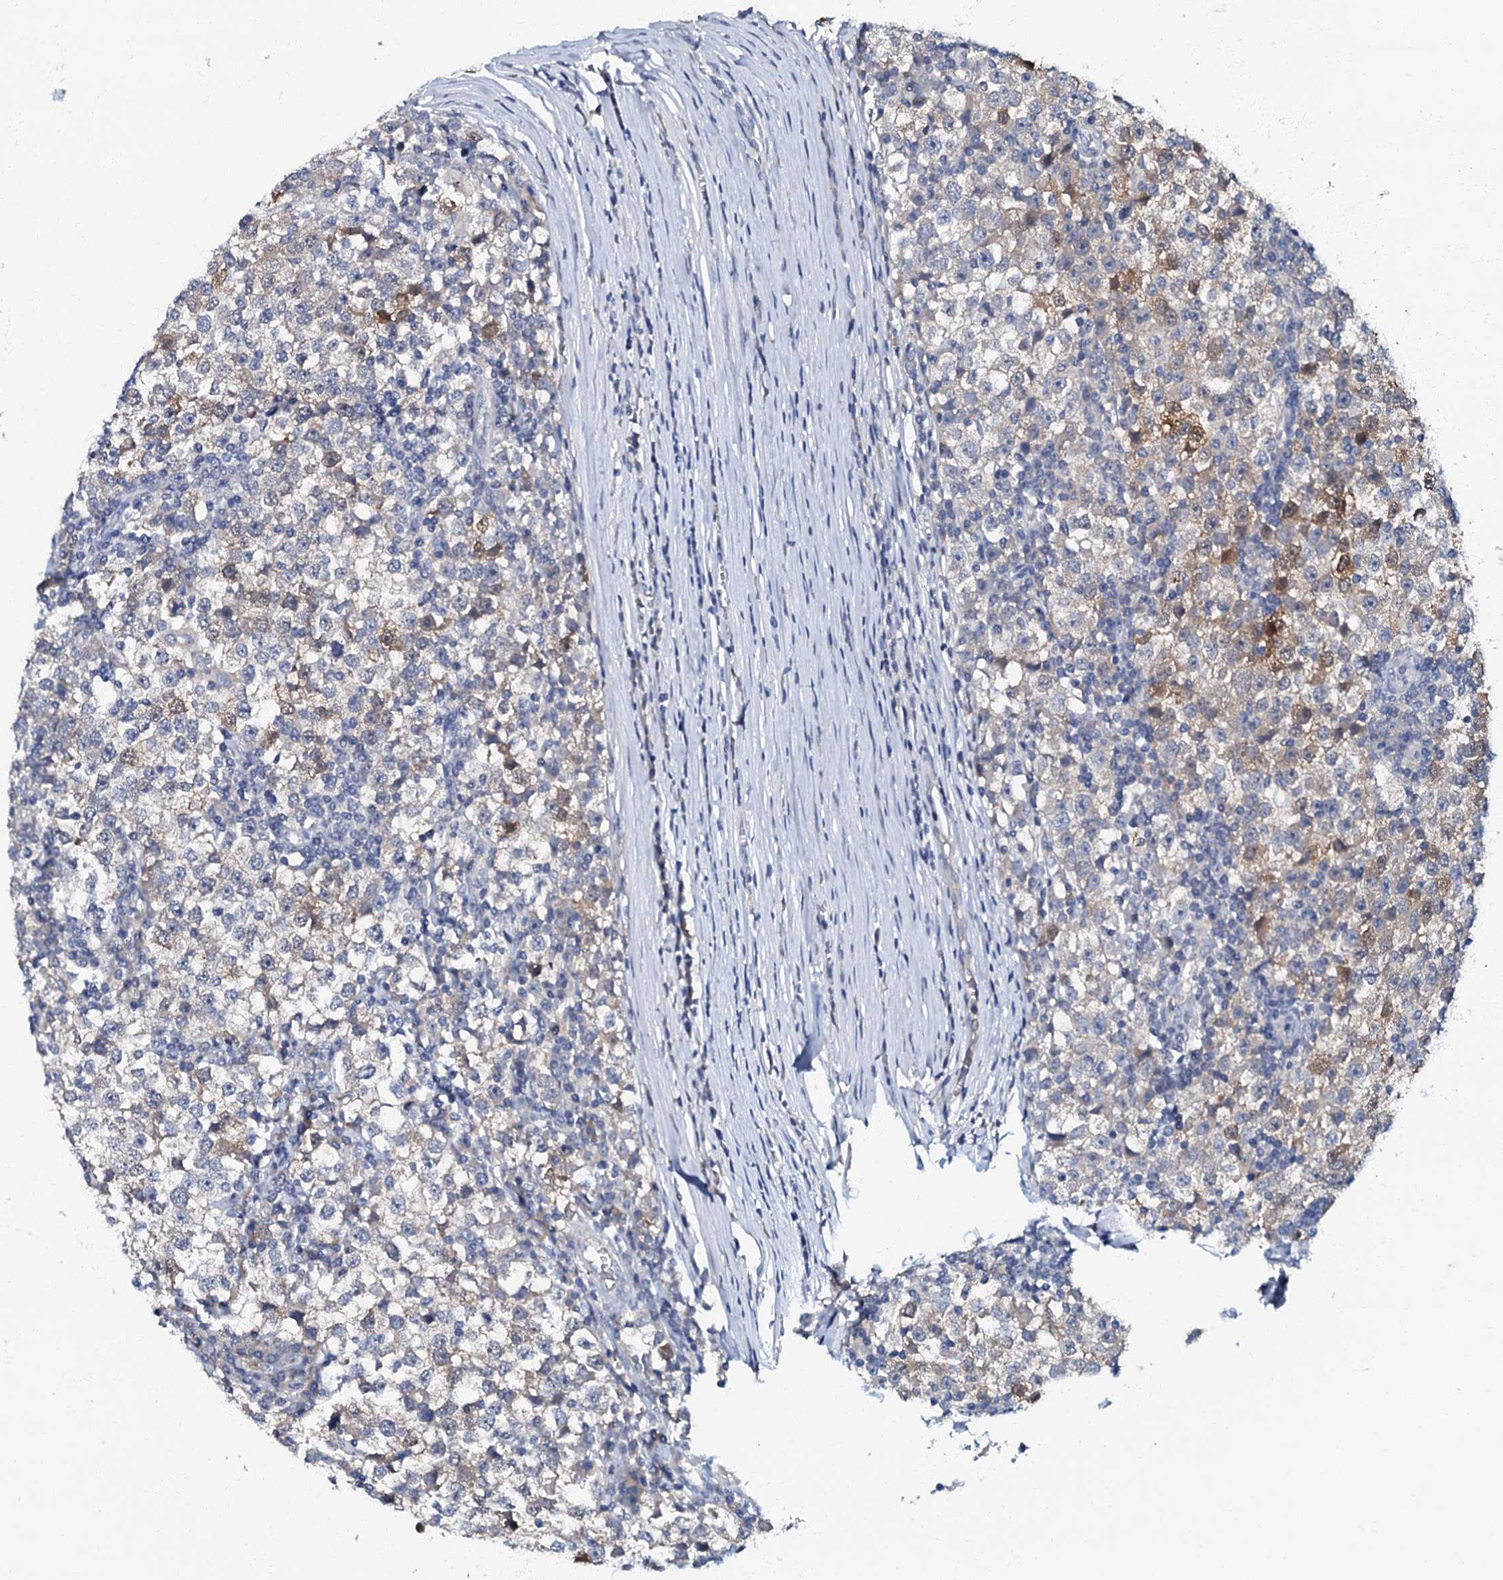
{"staining": {"intensity": "weak", "quantity": "<25%", "location": "cytoplasmic/membranous"}, "tissue": "testis cancer", "cell_type": "Tumor cells", "image_type": "cancer", "snomed": [{"axis": "morphology", "description": "Seminoma, NOS"}, {"axis": "topography", "description": "Testis"}], "caption": "High magnification brightfield microscopy of testis seminoma stained with DAB (3,3'-diaminobenzidine) (brown) and counterstained with hematoxylin (blue): tumor cells show no significant positivity.", "gene": "OLAH", "patient": {"sex": "male", "age": 65}}